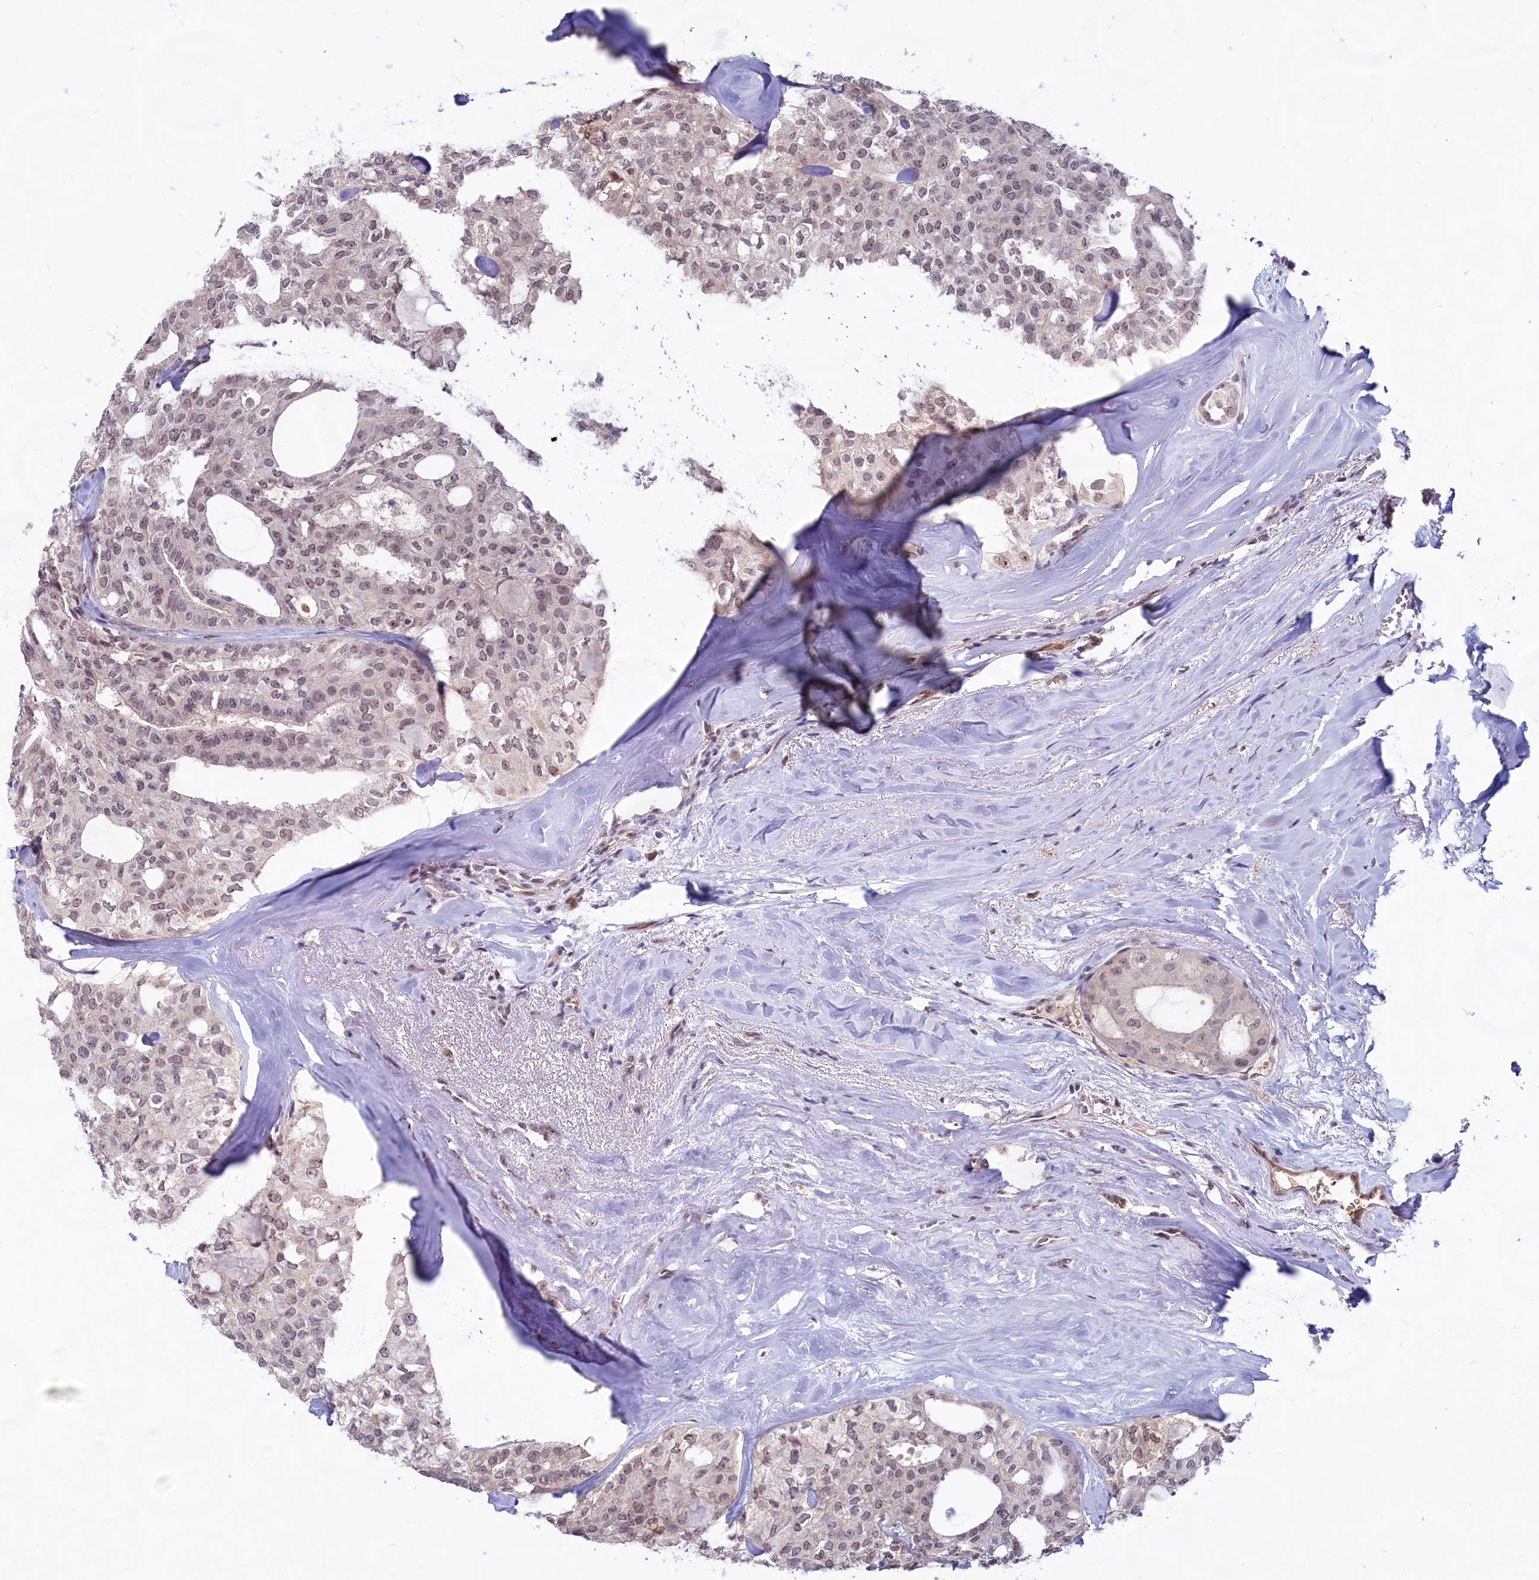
{"staining": {"intensity": "weak", "quantity": ">75%", "location": "nuclear"}, "tissue": "thyroid cancer", "cell_type": "Tumor cells", "image_type": "cancer", "snomed": [{"axis": "morphology", "description": "Follicular adenoma carcinoma, NOS"}, {"axis": "topography", "description": "Thyroid gland"}], "caption": "A brown stain shows weak nuclear staining of a protein in follicular adenoma carcinoma (thyroid) tumor cells.", "gene": "C1D", "patient": {"sex": "male", "age": 75}}